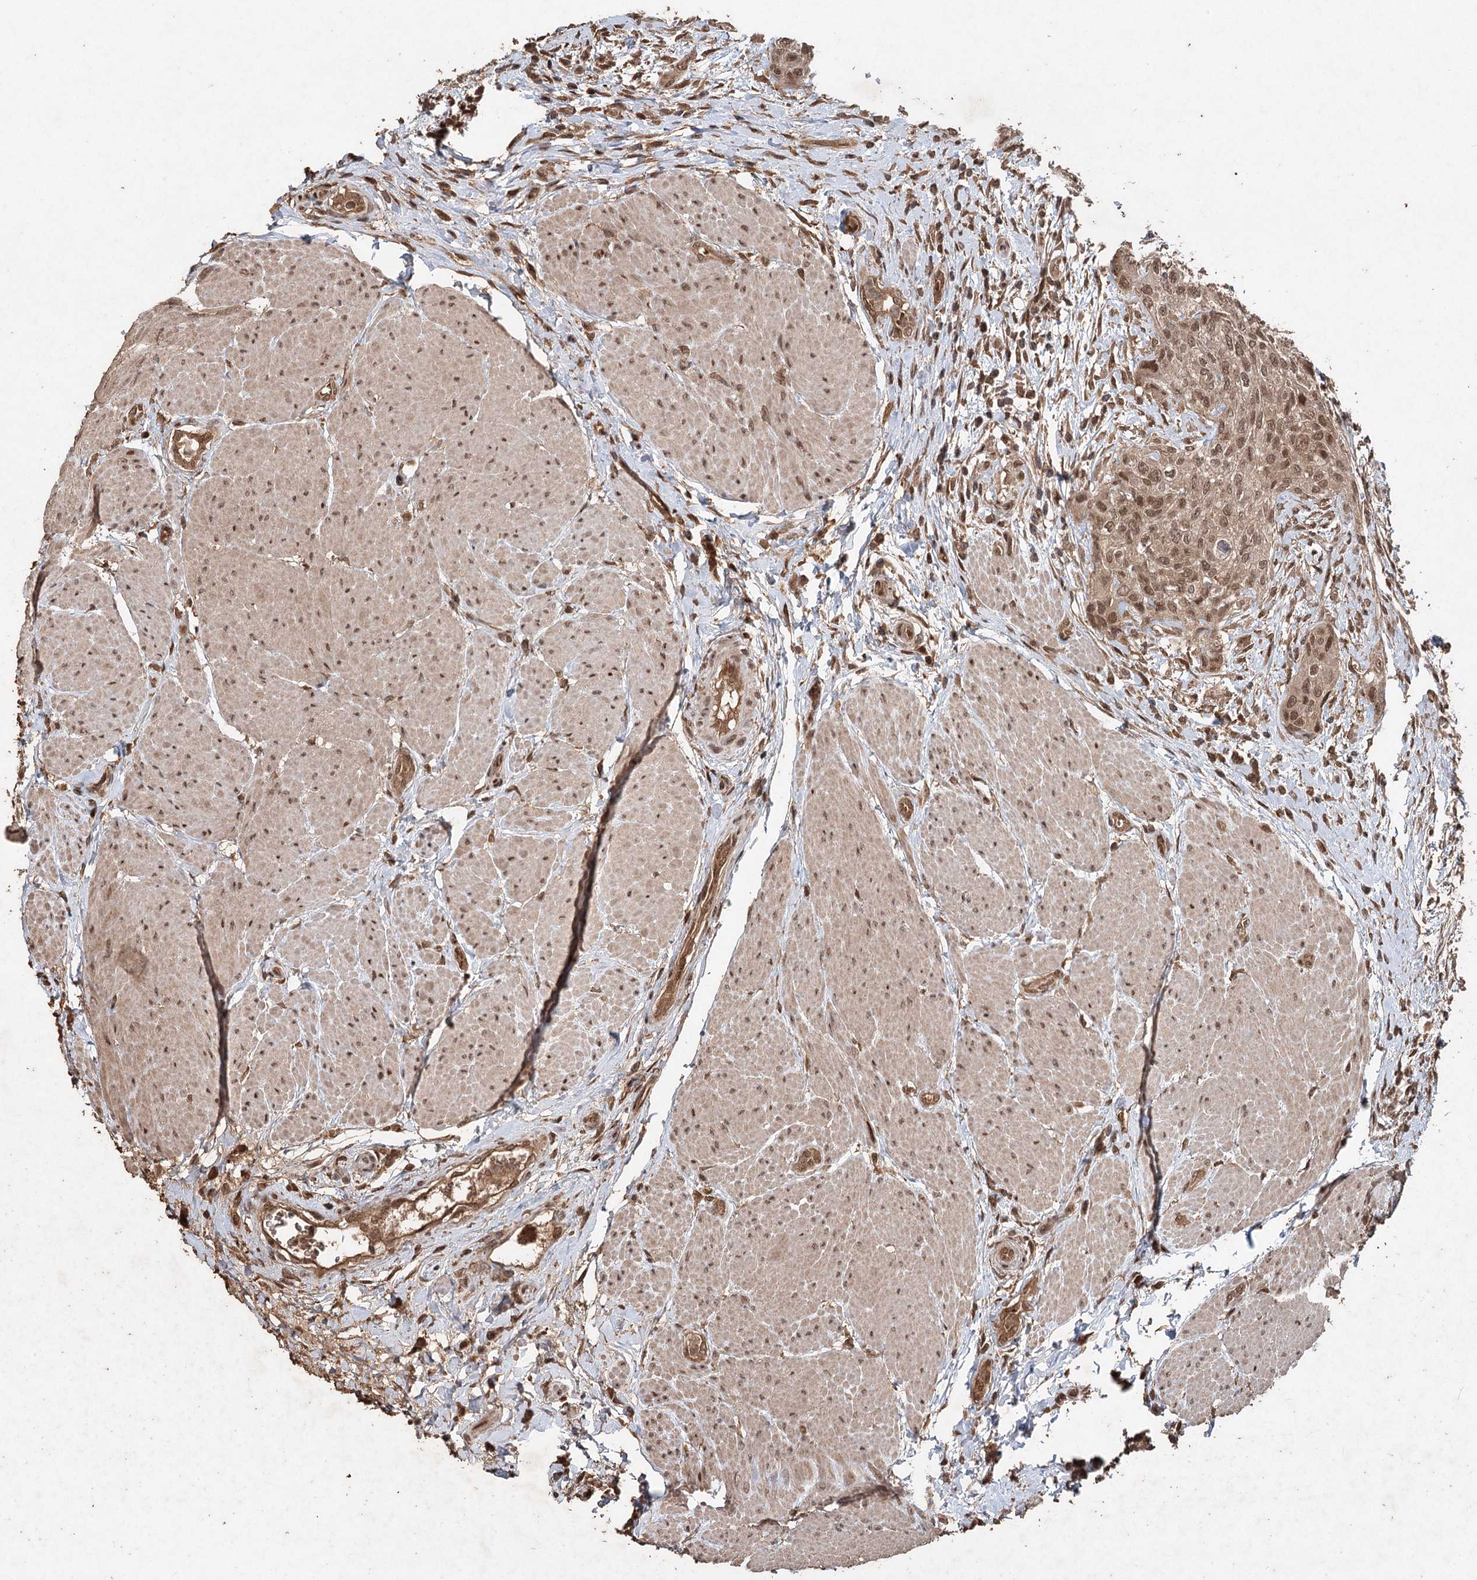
{"staining": {"intensity": "moderate", "quantity": ">75%", "location": "nuclear"}, "tissue": "urothelial cancer", "cell_type": "Tumor cells", "image_type": "cancer", "snomed": [{"axis": "morphology", "description": "Normal tissue, NOS"}, {"axis": "morphology", "description": "Urothelial carcinoma, NOS"}, {"axis": "topography", "description": "Urinary bladder"}, {"axis": "topography", "description": "Peripheral nerve tissue"}], "caption": "Brown immunohistochemical staining in transitional cell carcinoma shows moderate nuclear expression in approximately >75% of tumor cells.", "gene": "FBXO7", "patient": {"sex": "male", "age": 35}}